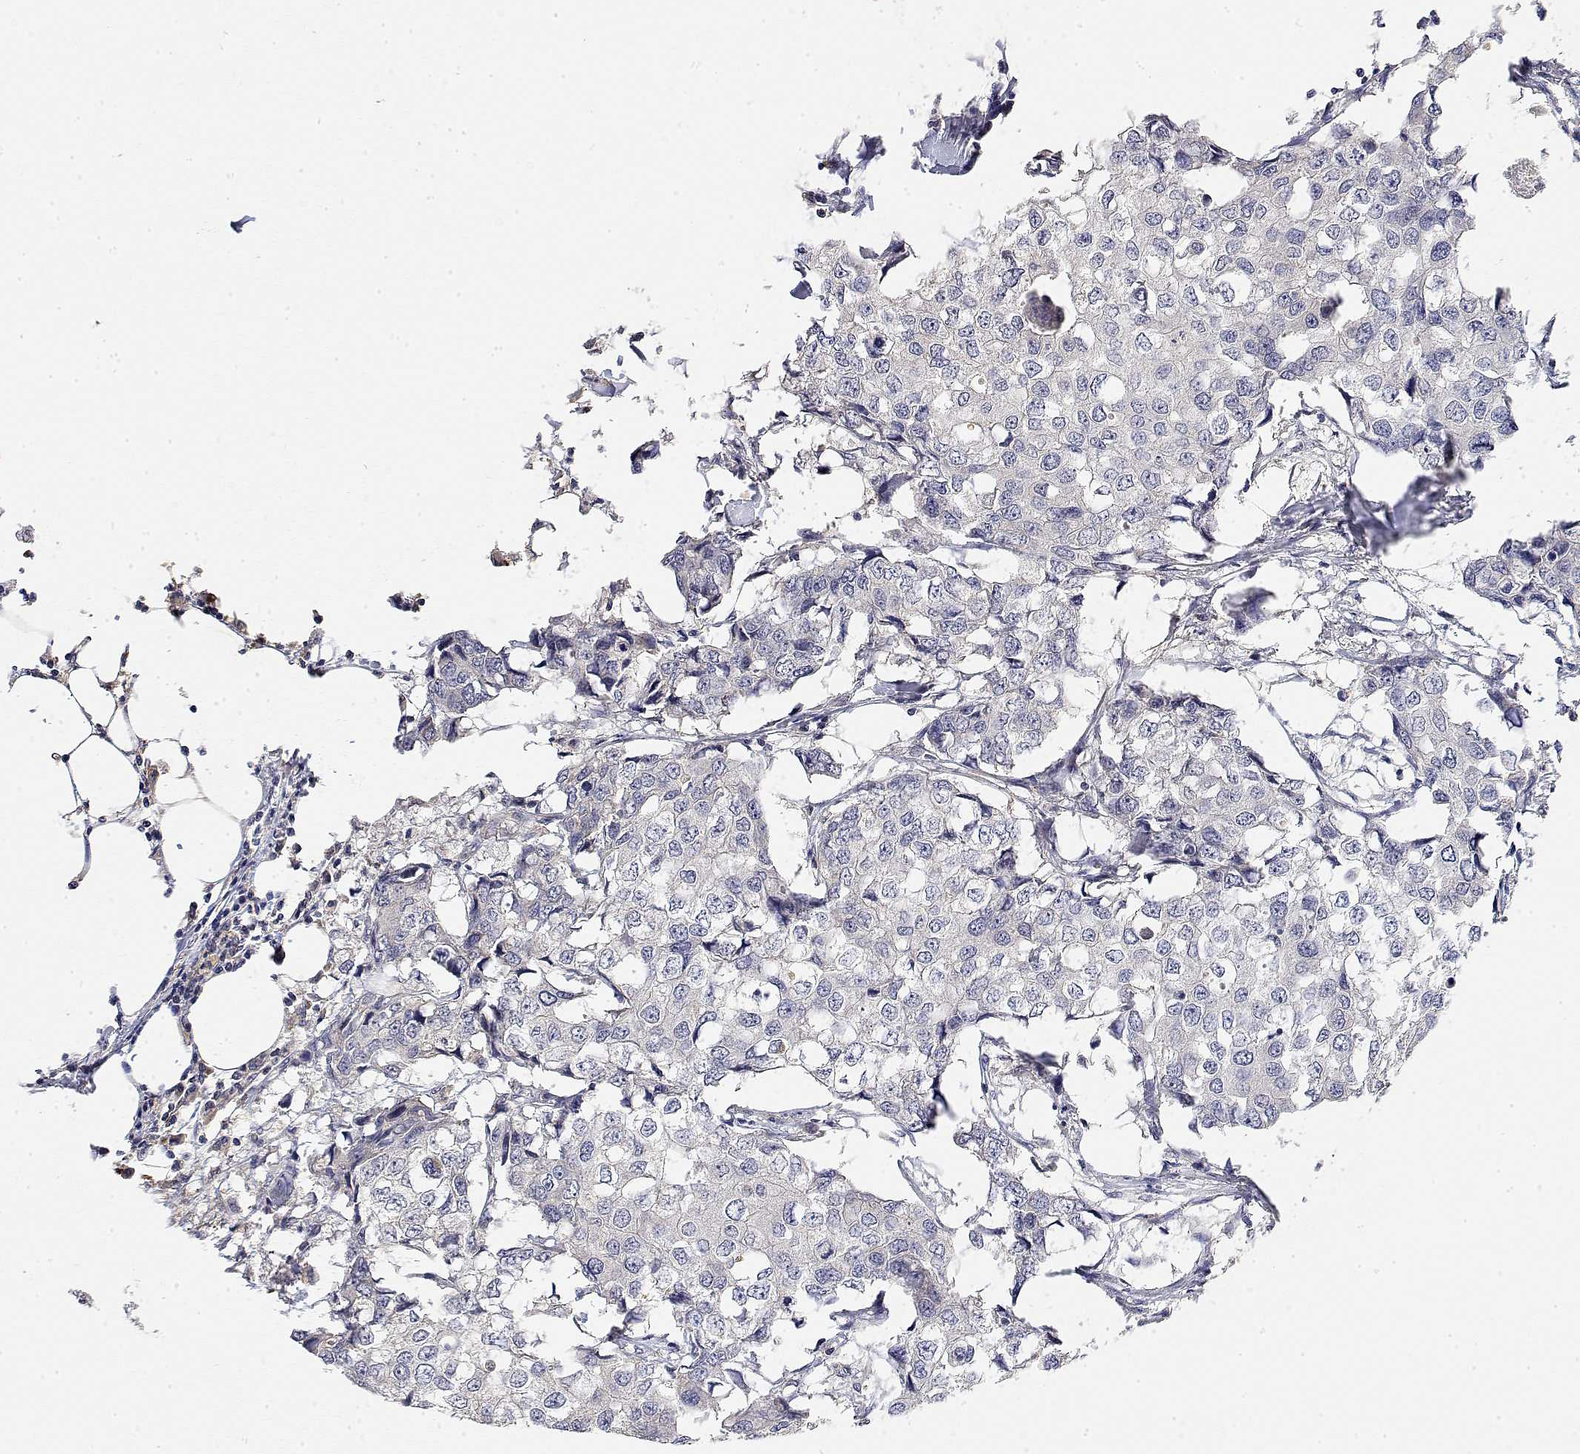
{"staining": {"intensity": "negative", "quantity": "none", "location": "none"}, "tissue": "breast cancer", "cell_type": "Tumor cells", "image_type": "cancer", "snomed": [{"axis": "morphology", "description": "Duct carcinoma"}, {"axis": "topography", "description": "Breast"}], "caption": "A high-resolution histopathology image shows immunohistochemistry staining of breast cancer (intraductal carcinoma), which reveals no significant staining in tumor cells.", "gene": "LONRF3", "patient": {"sex": "female", "age": 27}}